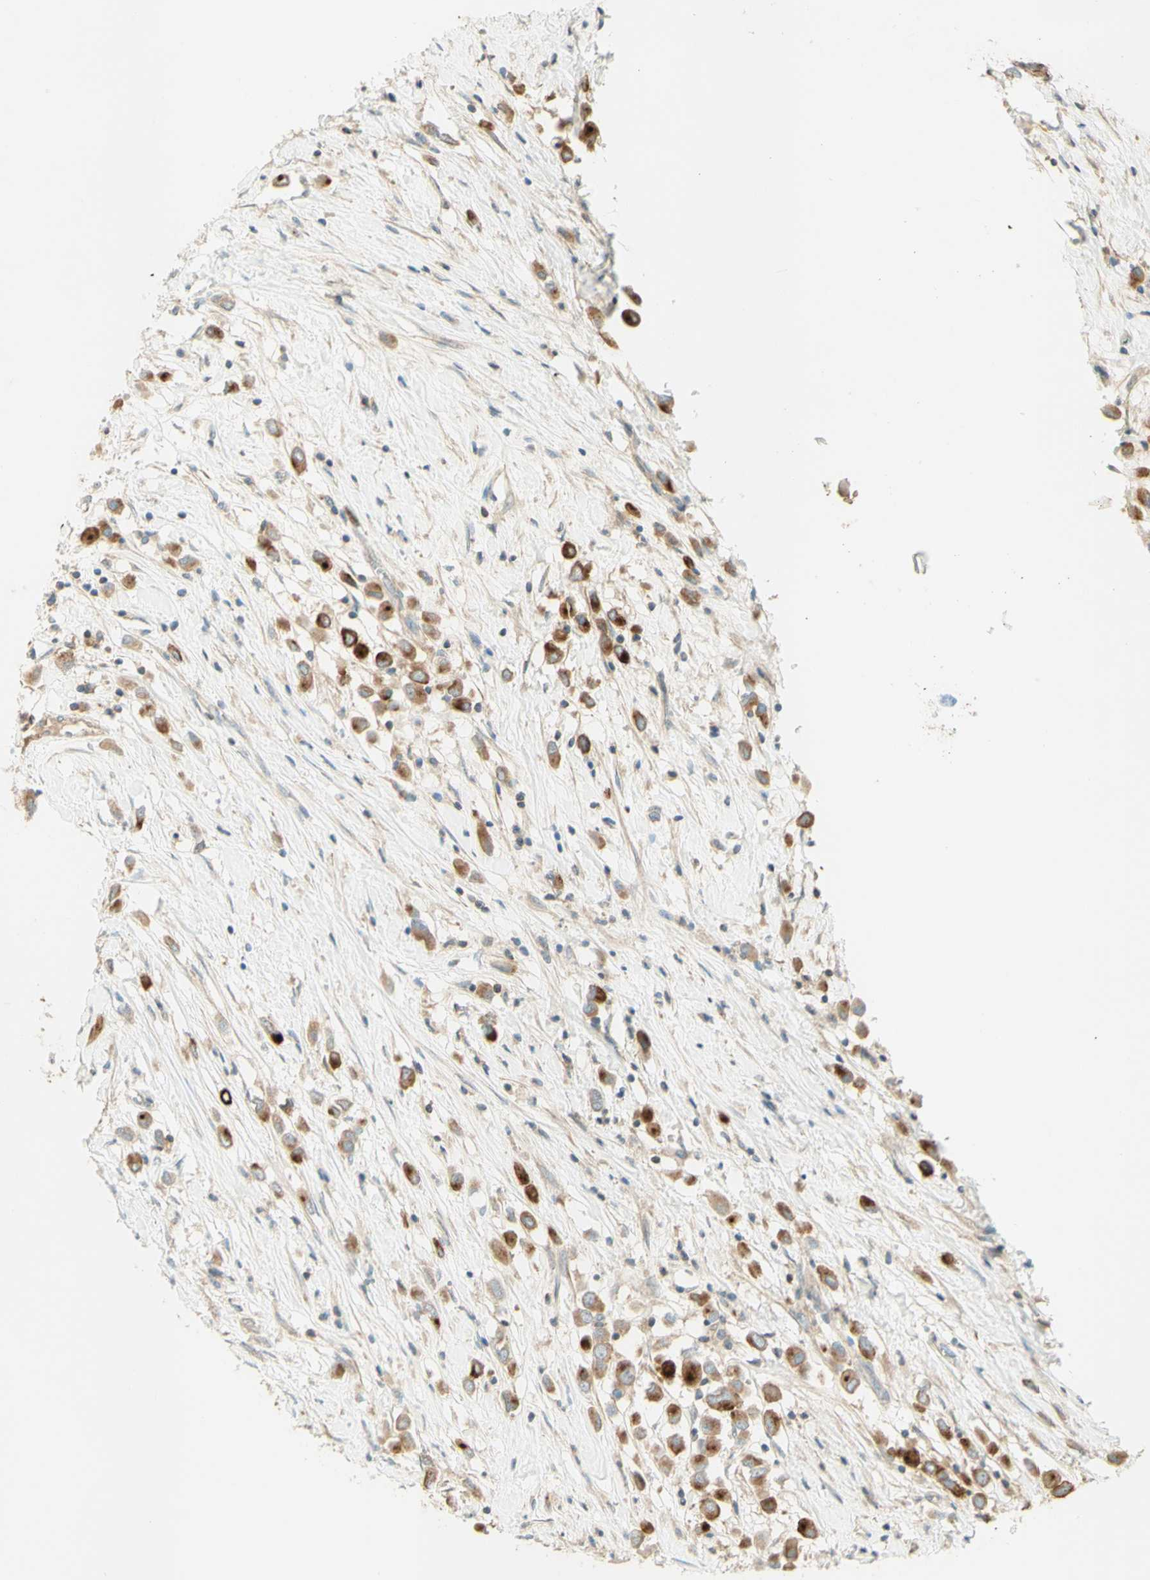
{"staining": {"intensity": "strong", "quantity": ">75%", "location": "cytoplasmic/membranous"}, "tissue": "breast cancer", "cell_type": "Tumor cells", "image_type": "cancer", "snomed": [{"axis": "morphology", "description": "Duct carcinoma"}, {"axis": "topography", "description": "Breast"}], "caption": "Immunohistochemistry staining of breast cancer (invasive ductal carcinoma), which exhibits high levels of strong cytoplasmic/membranous positivity in approximately >75% of tumor cells indicating strong cytoplasmic/membranous protein expression. The staining was performed using DAB (3,3'-diaminobenzidine) (brown) for protein detection and nuclei were counterstained in hematoxylin (blue).", "gene": "PROM1", "patient": {"sex": "female", "age": 61}}